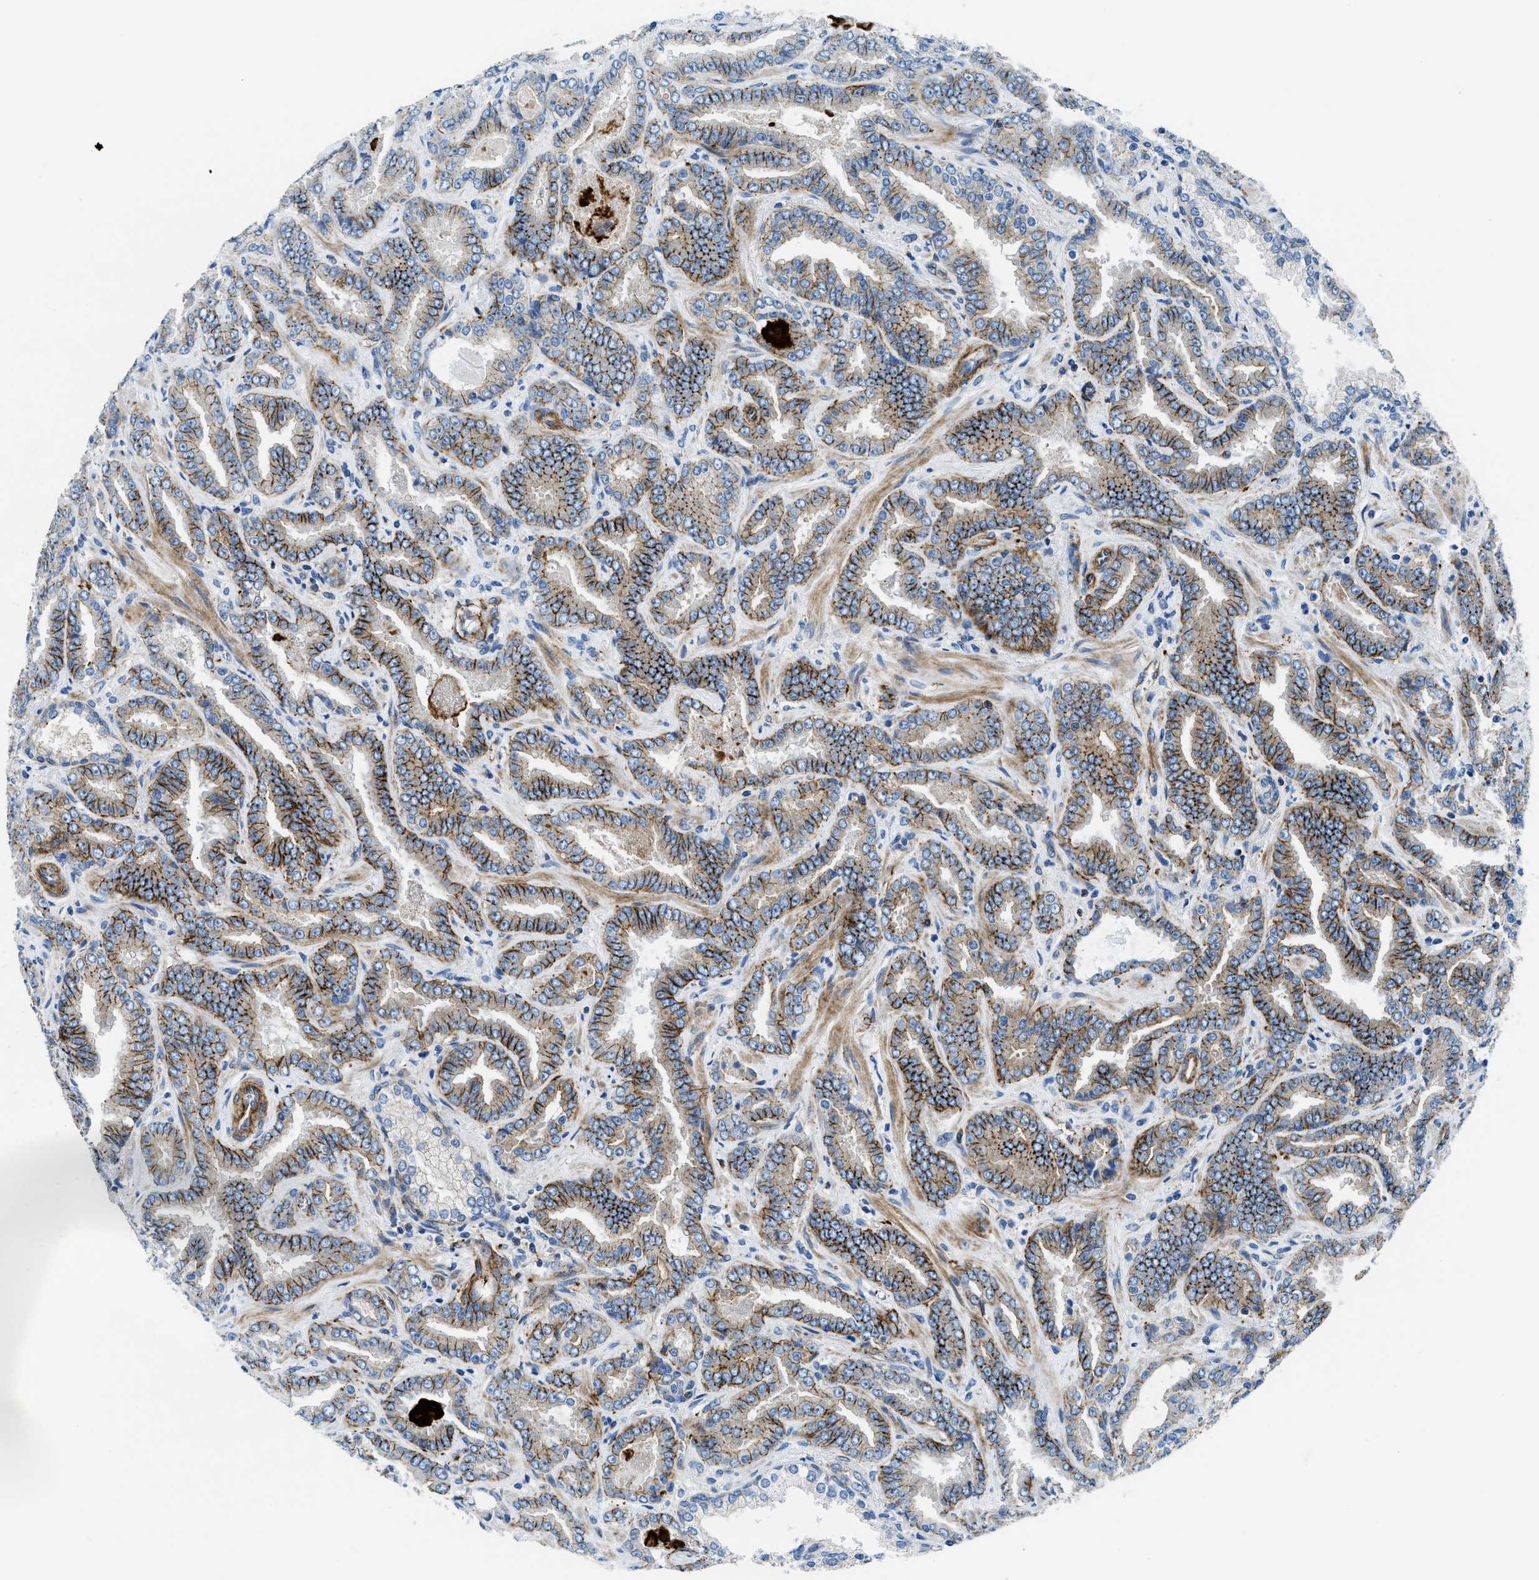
{"staining": {"intensity": "strong", "quantity": "25%-75%", "location": "cytoplasmic/membranous"}, "tissue": "prostate cancer", "cell_type": "Tumor cells", "image_type": "cancer", "snomed": [{"axis": "morphology", "description": "Adenocarcinoma, Low grade"}, {"axis": "topography", "description": "Prostate"}], "caption": "Tumor cells show high levels of strong cytoplasmic/membranous expression in about 25%-75% of cells in human prostate cancer (low-grade adenocarcinoma). Immunohistochemistry (ihc) stains the protein of interest in brown and the nuclei are stained blue.", "gene": "CUTA", "patient": {"sex": "male", "age": 60}}